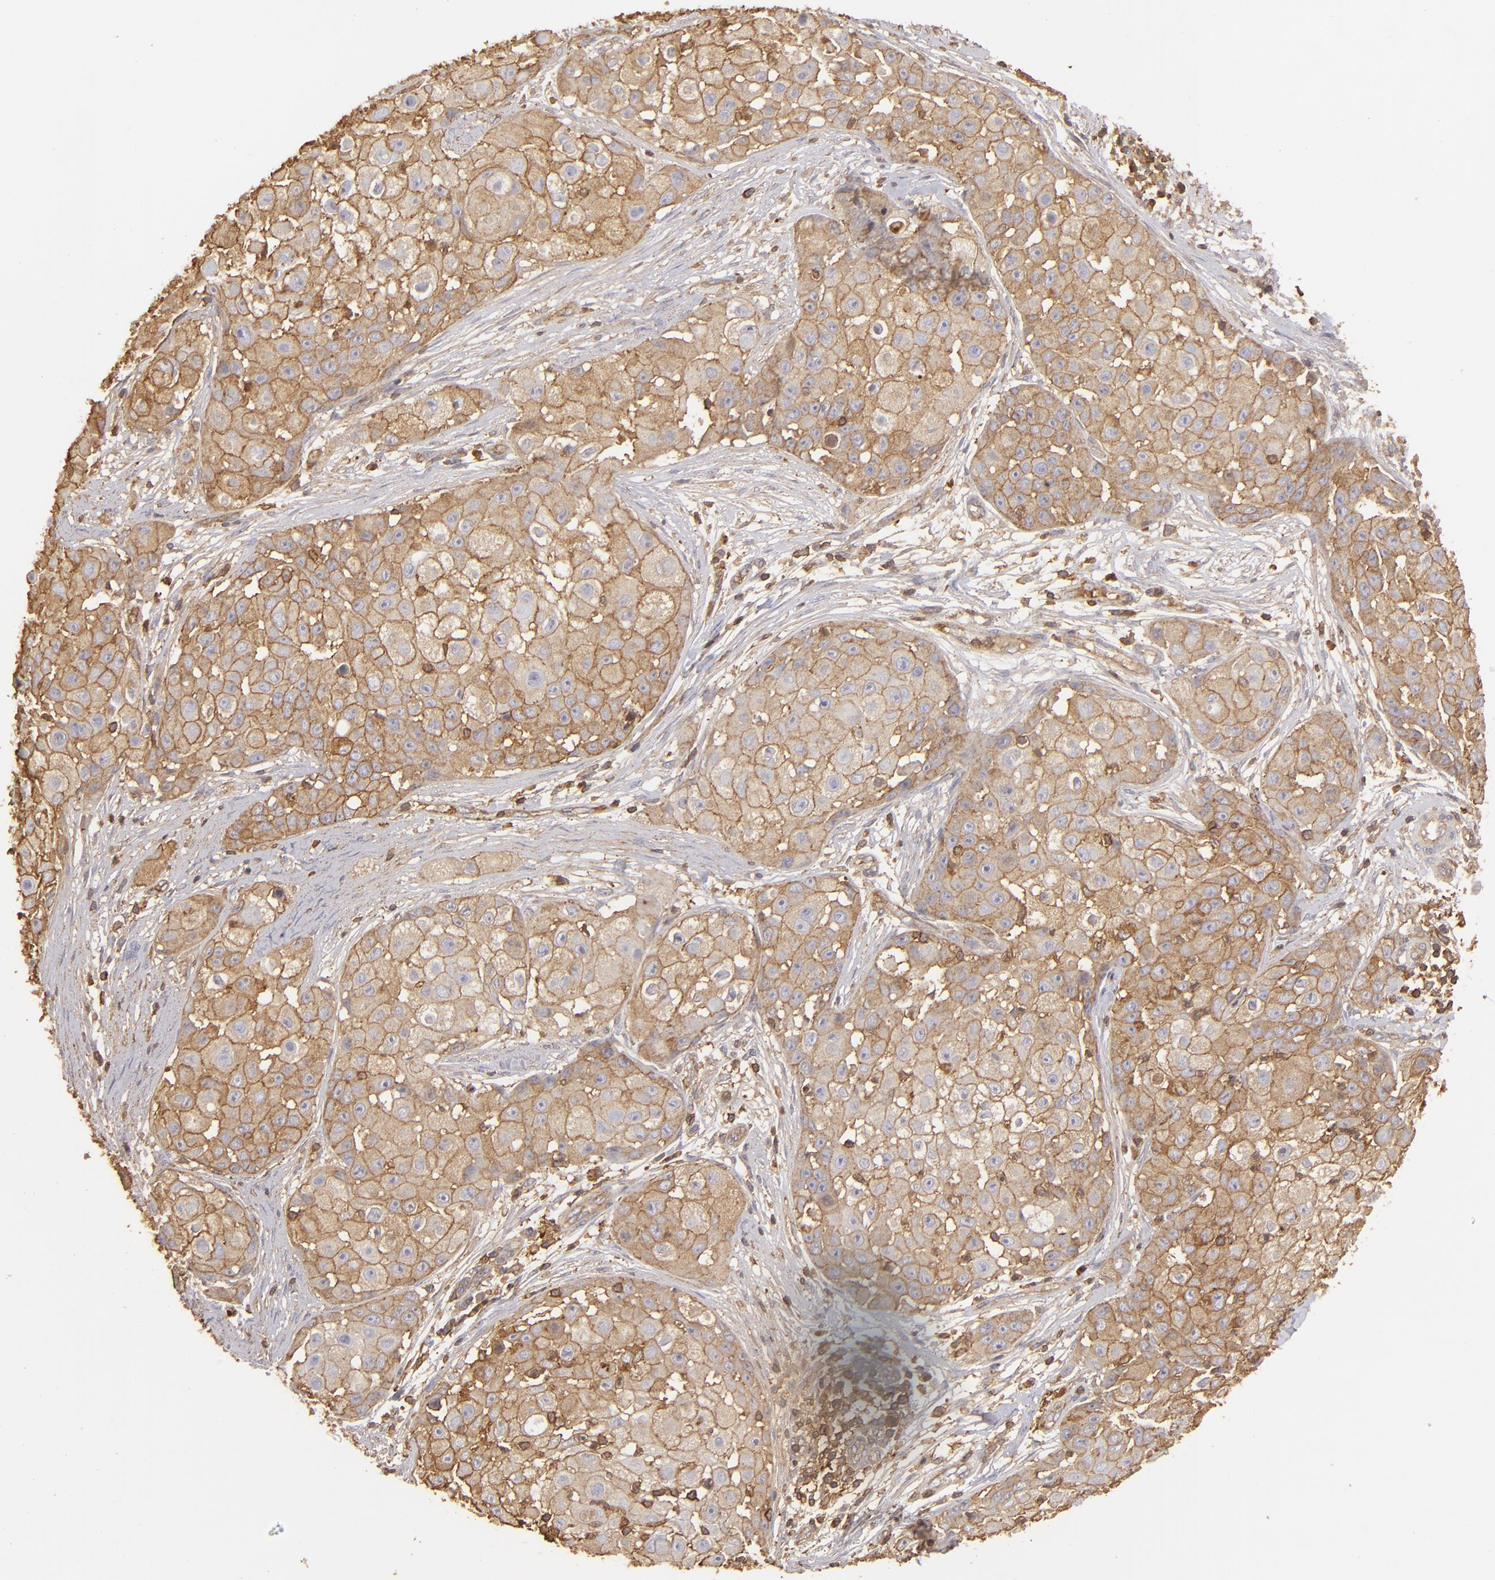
{"staining": {"intensity": "moderate", "quantity": ">75%", "location": "cytoplasmic/membranous"}, "tissue": "skin cancer", "cell_type": "Tumor cells", "image_type": "cancer", "snomed": [{"axis": "morphology", "description": "Squamous cell carcinoma, NOS"}, {"axis": "topography", "description": "Skin"}], "caption": "Immunohistochemistry micrograph of skin cancer (squamous cell carcinoma) stained for a protein (brown), which displays medium levels of moderate cytoplasmic/membranous expression in about >75% of tumor cells.", "gene": "ACTB", "patient": {"sex": "female", "age": 57}}